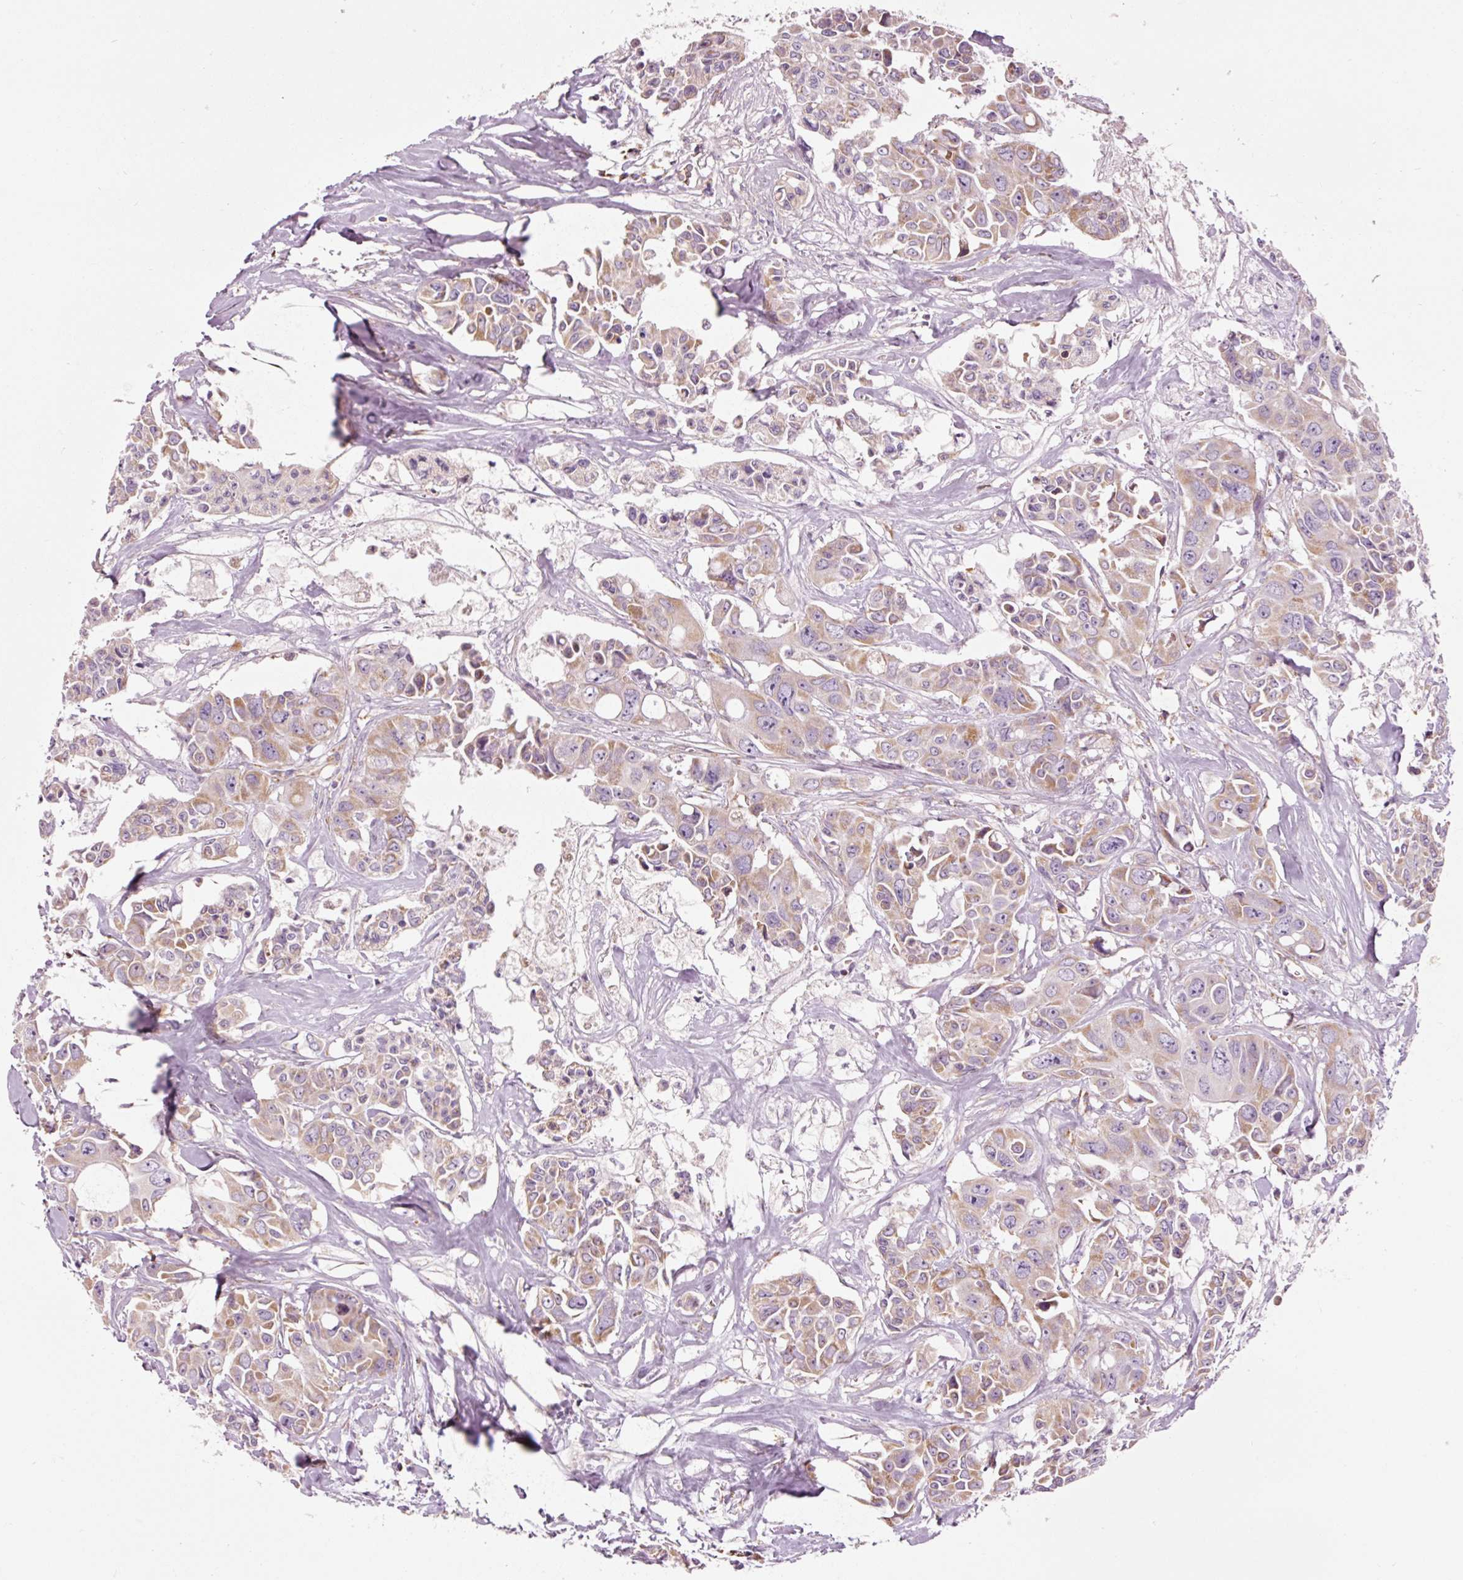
{"staining": {"intensity": "weak", "quantity": ">75%", "location": "cytoplasmic/membranous"}, "tissue": "colorectal cancer", "cell_type": "Tumor cells", "image_type": "cancer", "snomed": [{"axis": "morphology", "description": "Adenocarcinoma, NOS"}, {"axis": "topography", "description": "Rectum"}], "caption": "DAB (3,3'-diaminobenzidine) immunohistochemical staining of human colorectal adenocarcinoma displays weak cytoplasmic/membranous protein staining in about >75% of tumor cells. (IHC, brightfield microscopy, high magnification).", "gene": "NDUFB4", "patient": {"sex": "male", "age": 87}}